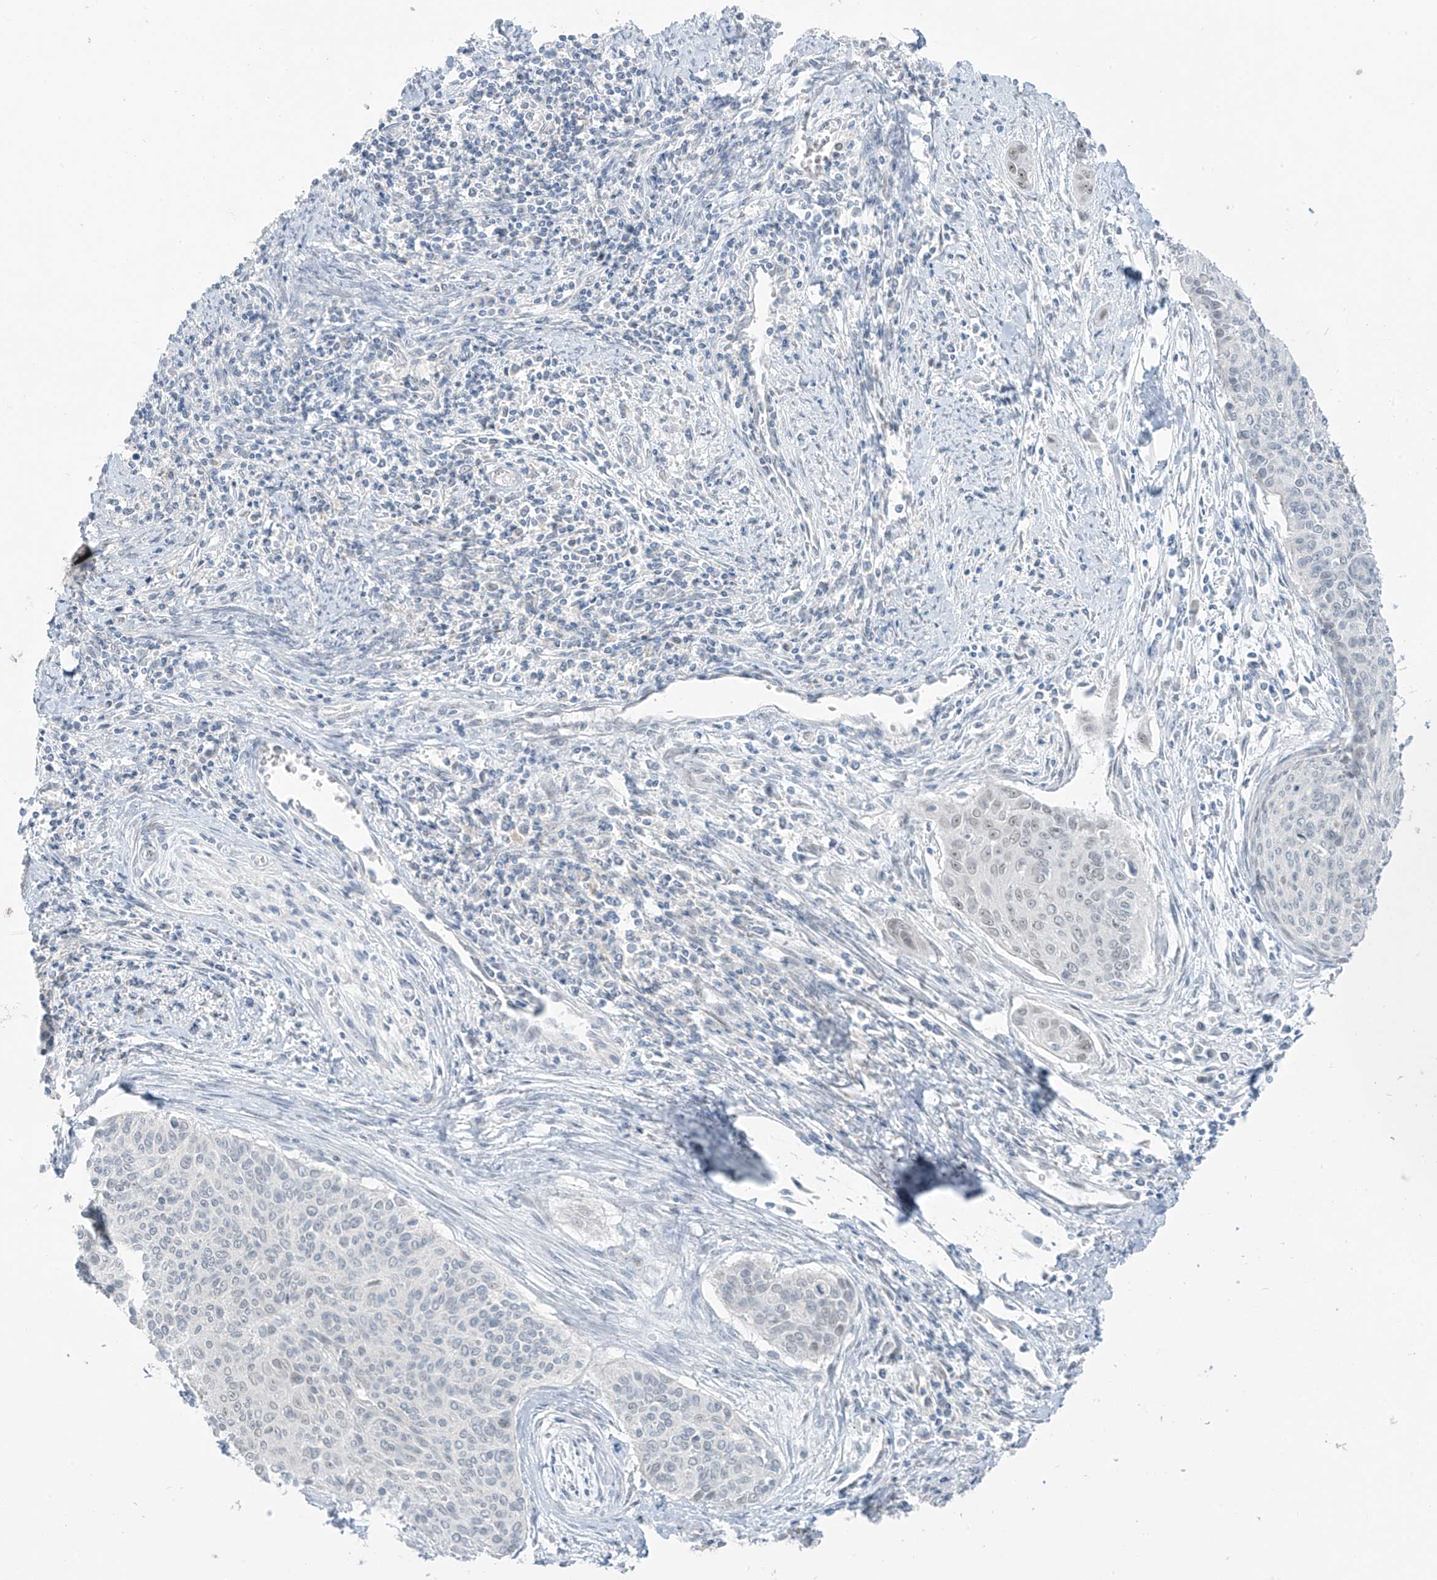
{"staining": {"intensity": "negative", "quantity": "none", "location": "none"}, "tissue": "cervical cancer", "cell_type": "Tumor cells", "image_type": "cancer", "snomed": [{"axis": "morphology", "description": "Squamous cell carcinoma, NOS"}, {"axis": "topography", "description": "Cervix"}], "caption": "Human cervical cancer stained for a protein using IHC shows no expression in tumor cells.", "gene": "PRDM6", "patient": {"sex": "female", "age": 55}}